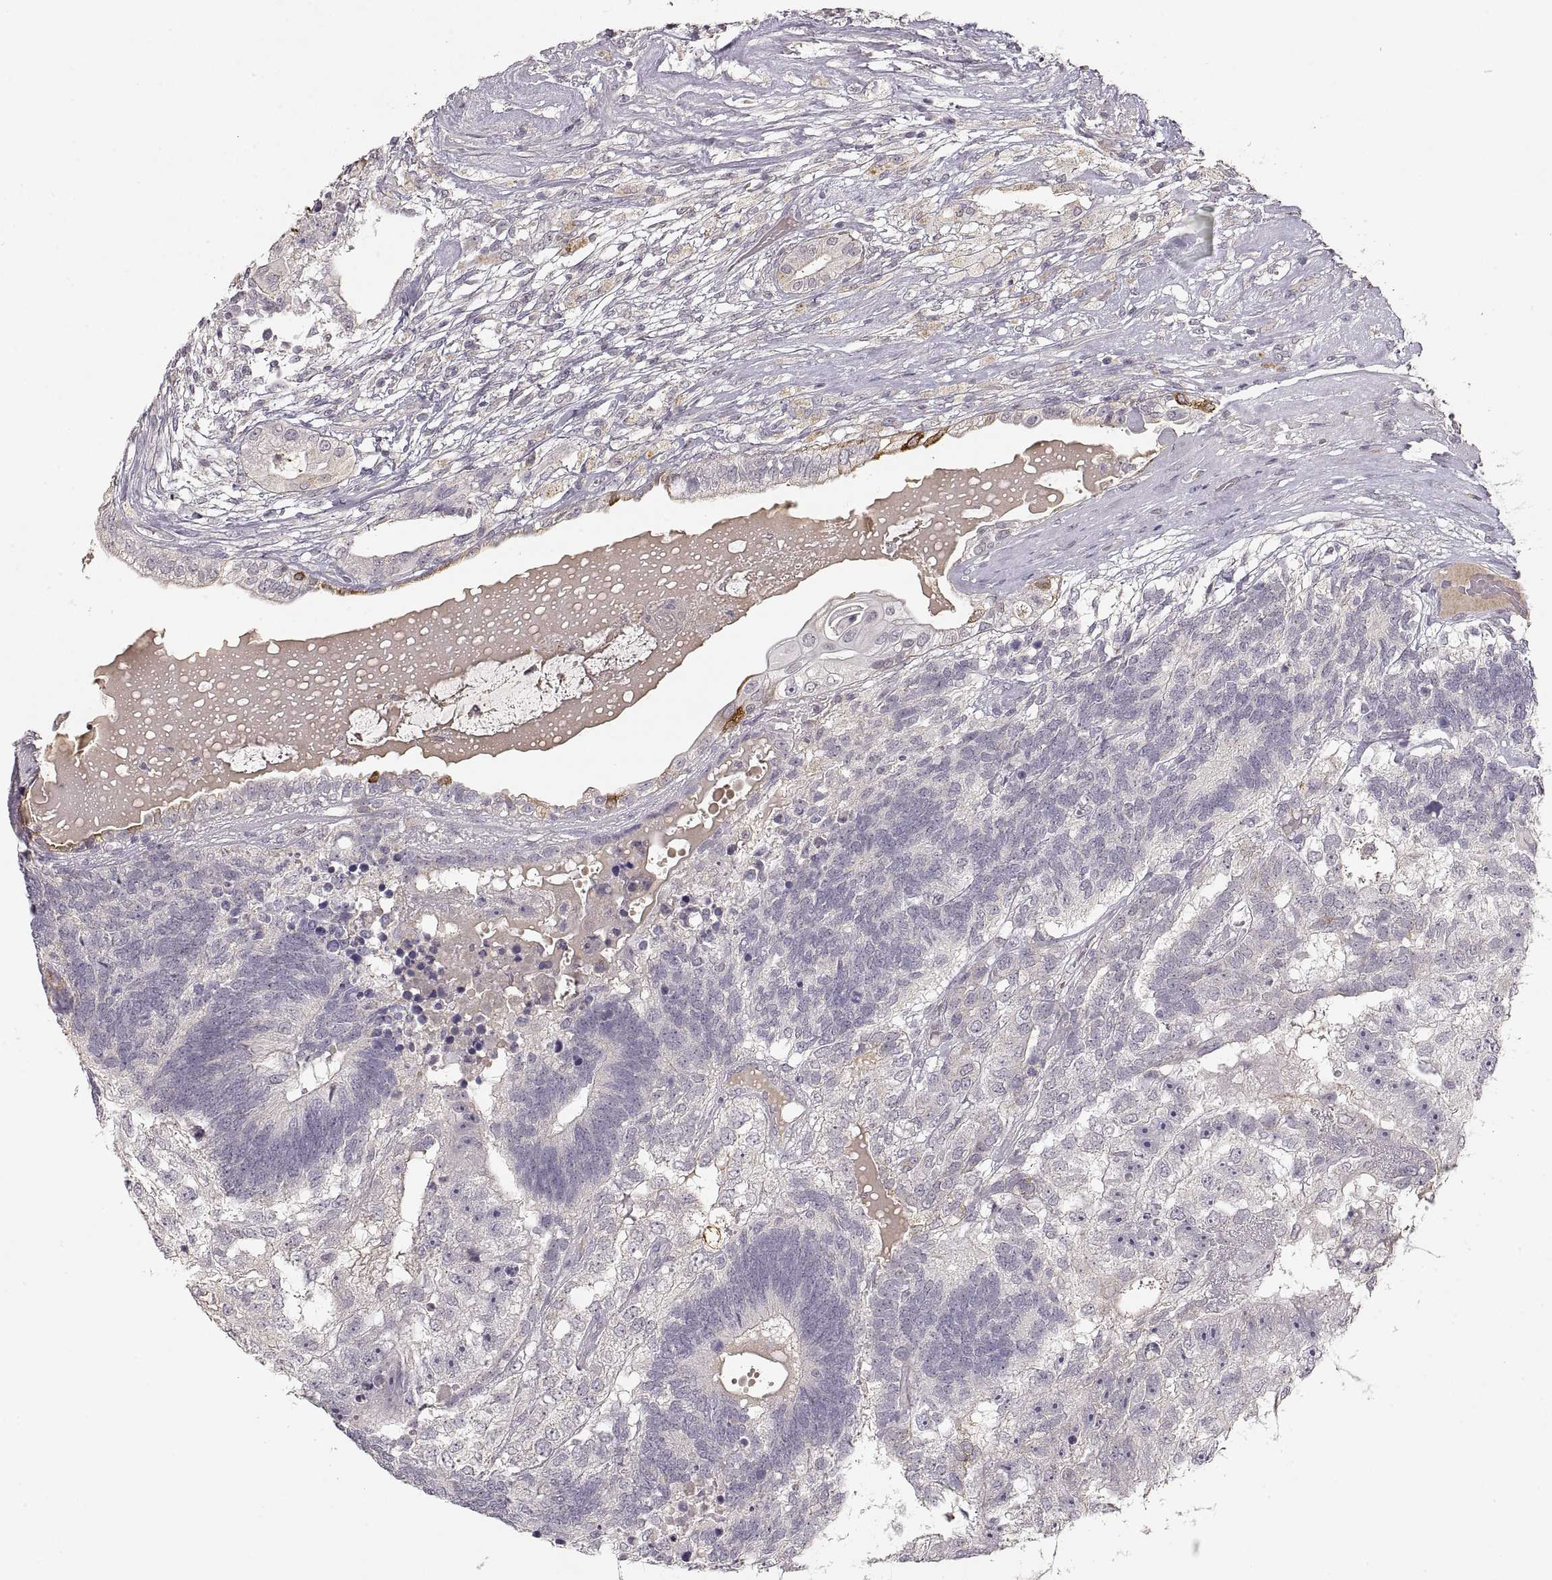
{"staining": {"intensity": "negative", "quantity": "none", "location": "none"}, "tissue": "testis cancer", "cell_type": "Tumor cells", "image_type": "cancer", "snomed": [{"axis": "morphology", "description": "Seminoma, NOS"}, {"axis": "morphology", "description": "Carcinoma, Embryonal, NOS"}, {"axis": "topography", "description": "Testis"}], "caption": "The micrograph shows no staining of tumor cells in testis cancer.", "gene": "LAMC2", "patient": {"sex": "male", "age": 41}}